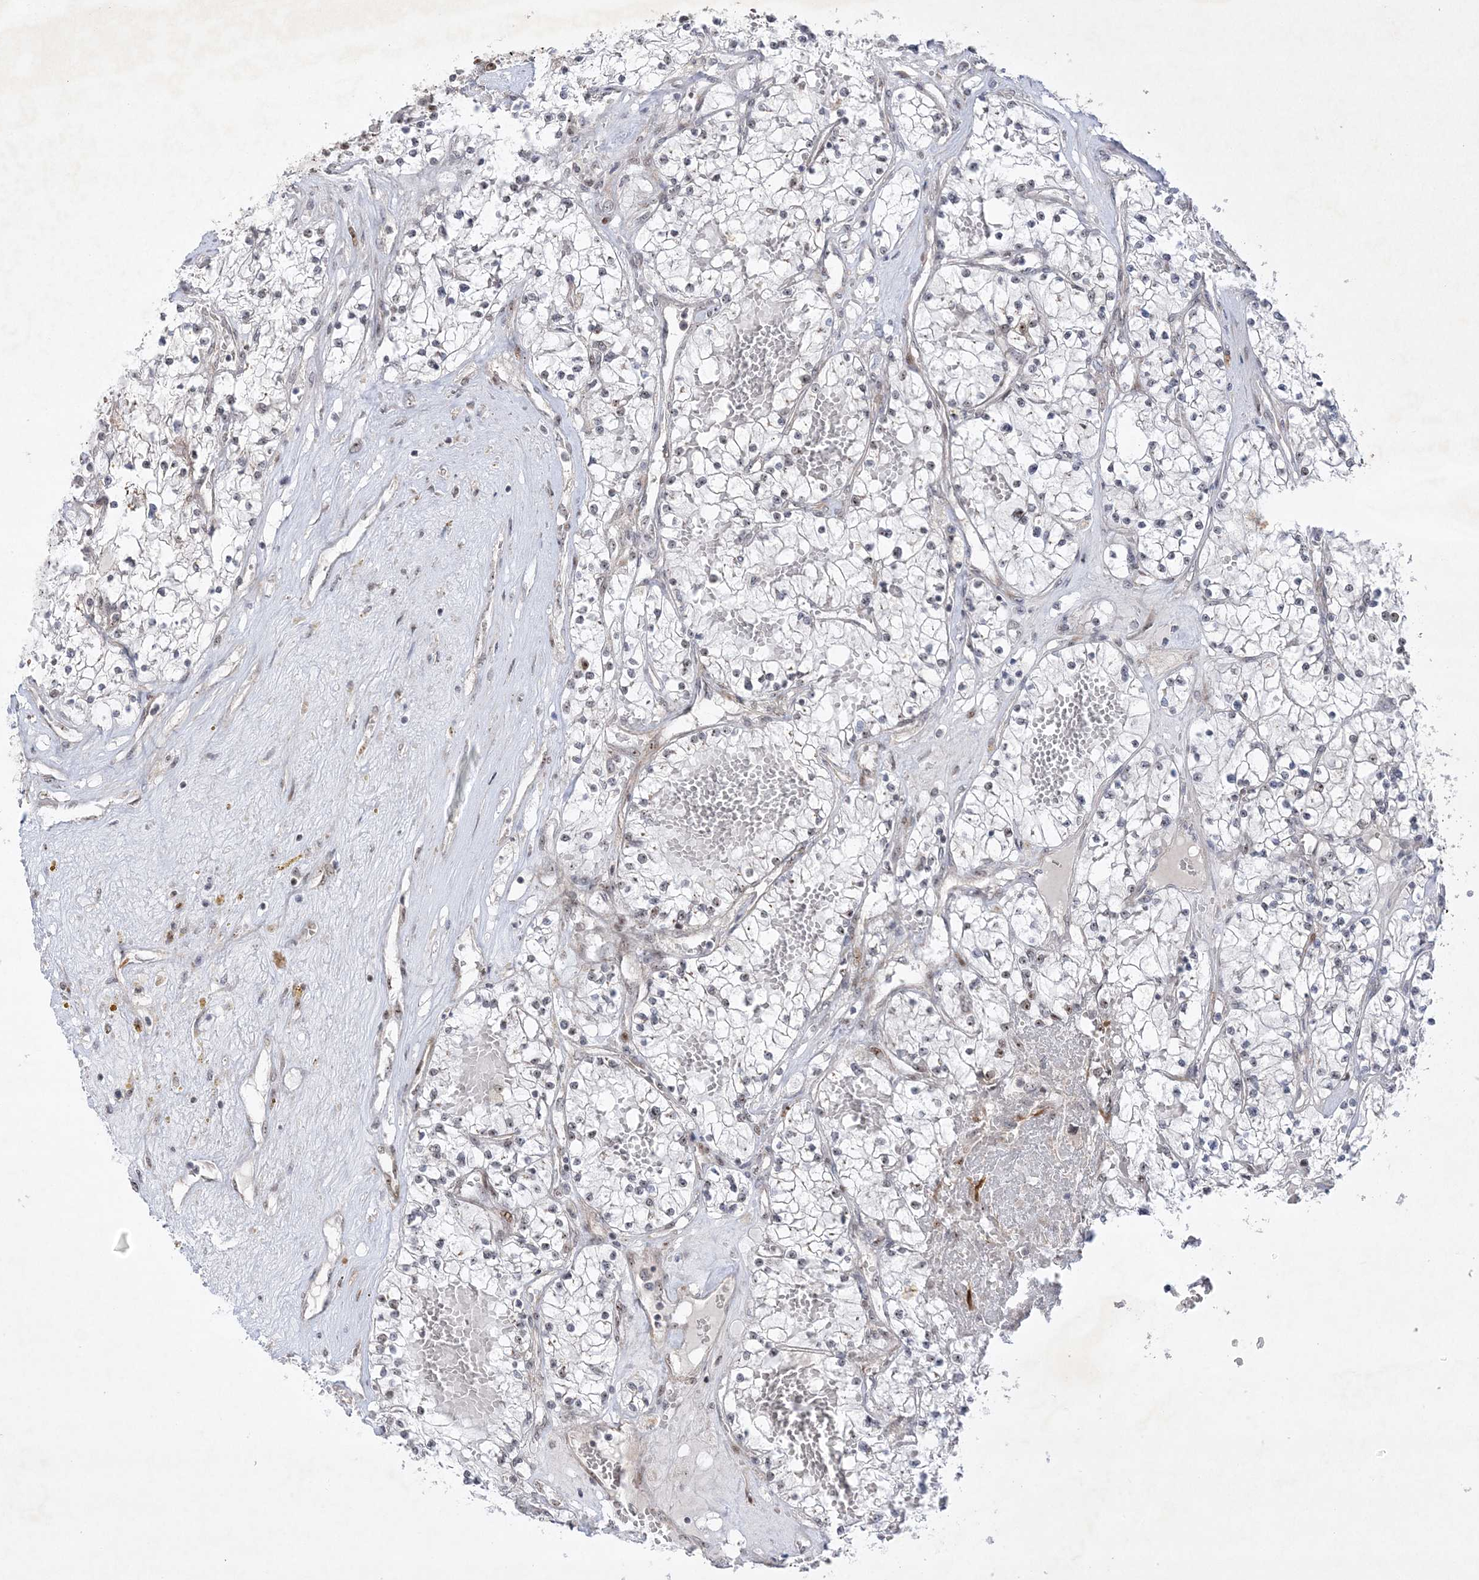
{"staining": {"intensity": "negative", "quantity": "none", "location": "none"}, "tissue": "renal cancer", "cell_type": "Tumor cells", "image_type": "cancer", "snomed": [{"axis": "morphology", "description": "Normal tissue, NOS"}, {"axis": "morphology", "description": "Adenocarcinoma, NOS"}, {"axis": "topography", "description": "Kidney"}], "caption": "Renal cancer (adenocarcinoma) was stained to show a protein in brown. There is no significant expression in tumor cells.", "gene": "NPM3", "patient": {"sex": "male", "age": 68}}